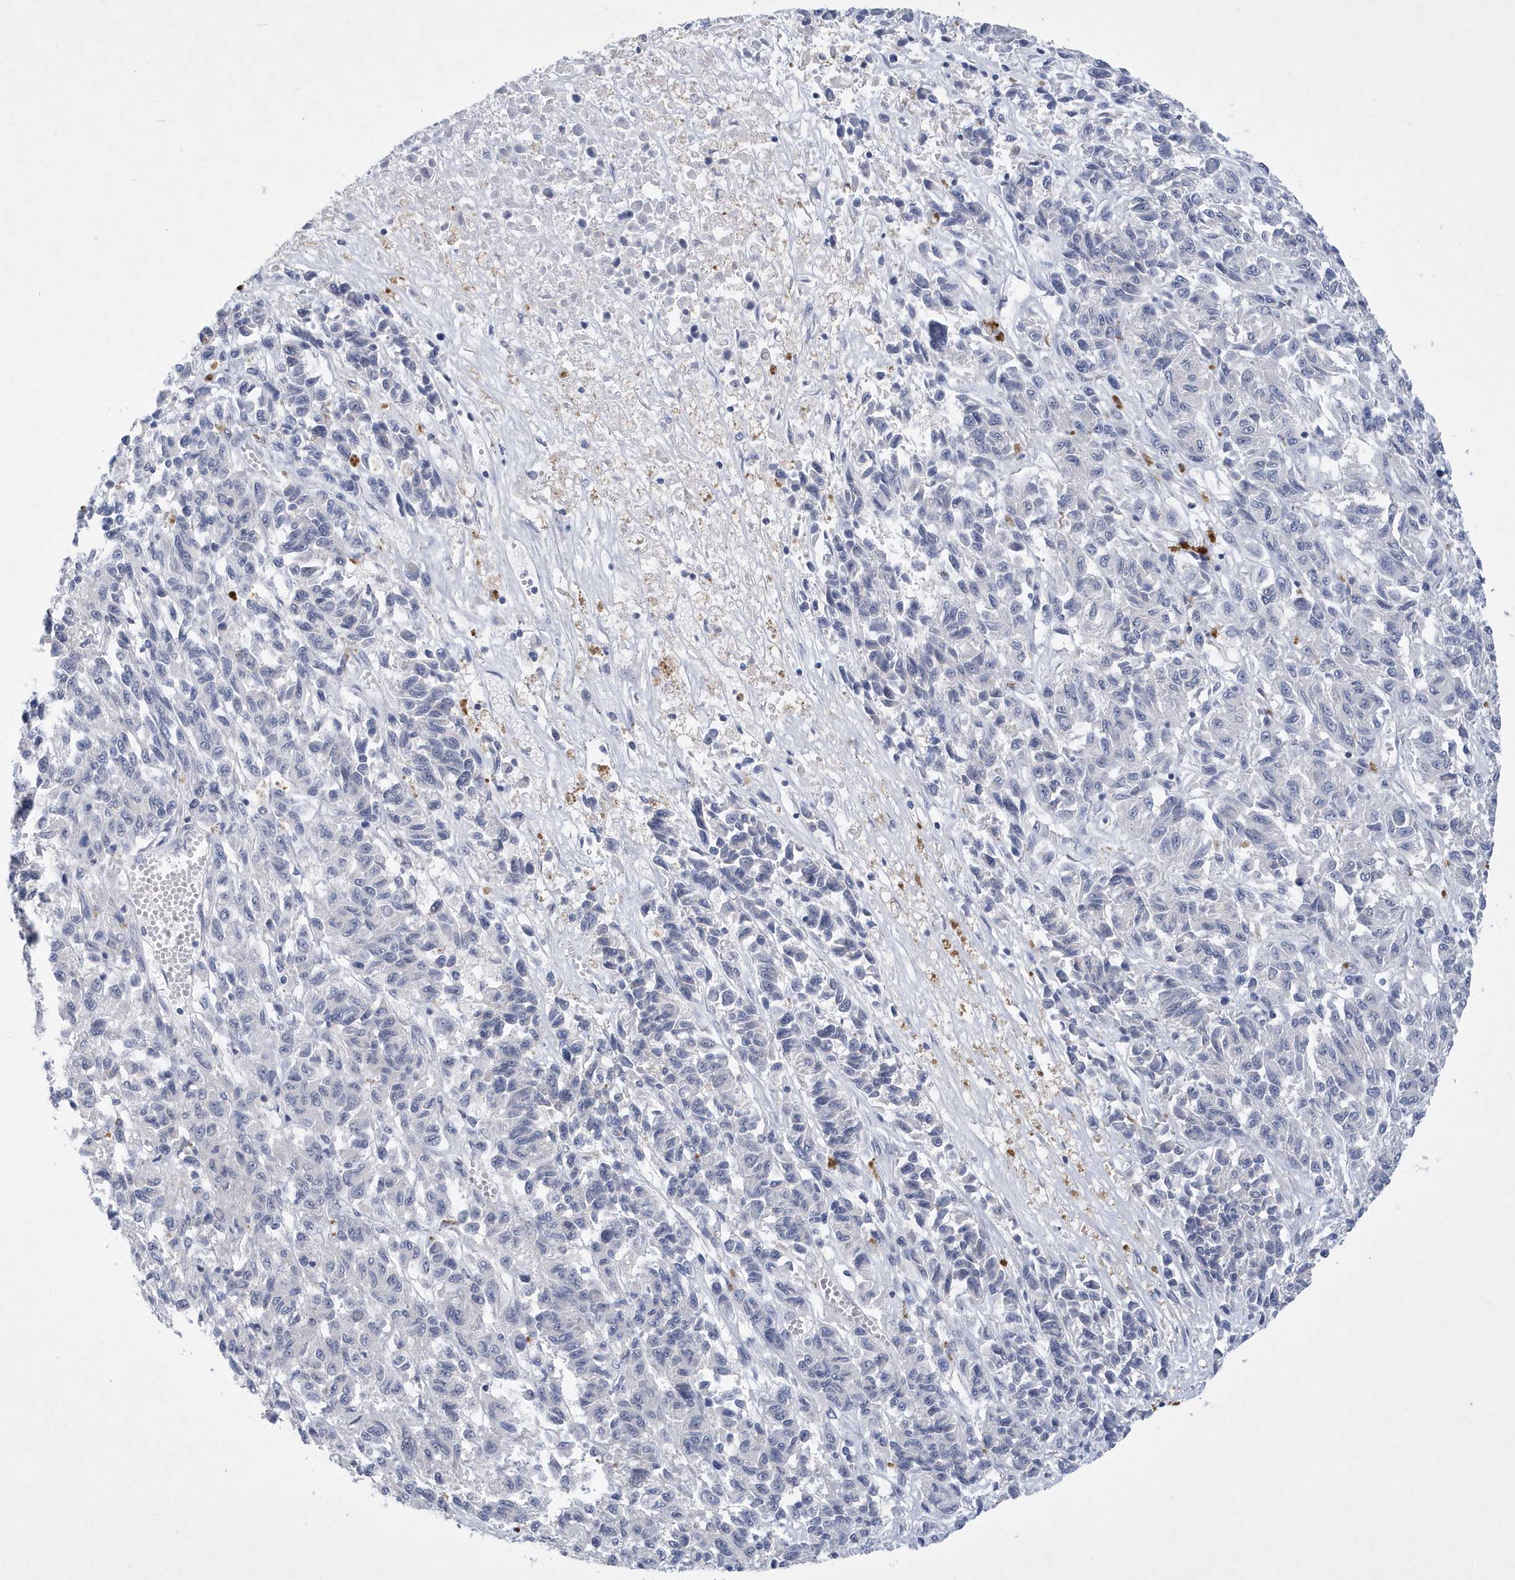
{"staining": {"intensity": "negative", "quantity": "none", "location": "none"}, "tissue": "melanoma", "cell_type": "Tumor cells", "image_type": "cancer", "snomed": [{"axis": "morphology", "description": "Malignant melanoma, Metastatic site"}, {"axis": "topography", "description": "Lung"}], "caption": "IHC photomicrograph of malignant melanoma (metastatic site) stained for a protein (brown), which exhibits no positivity in tumor cells.", "gene": "SRGAP3", "patient": {"sex": "male", "age": 64}}